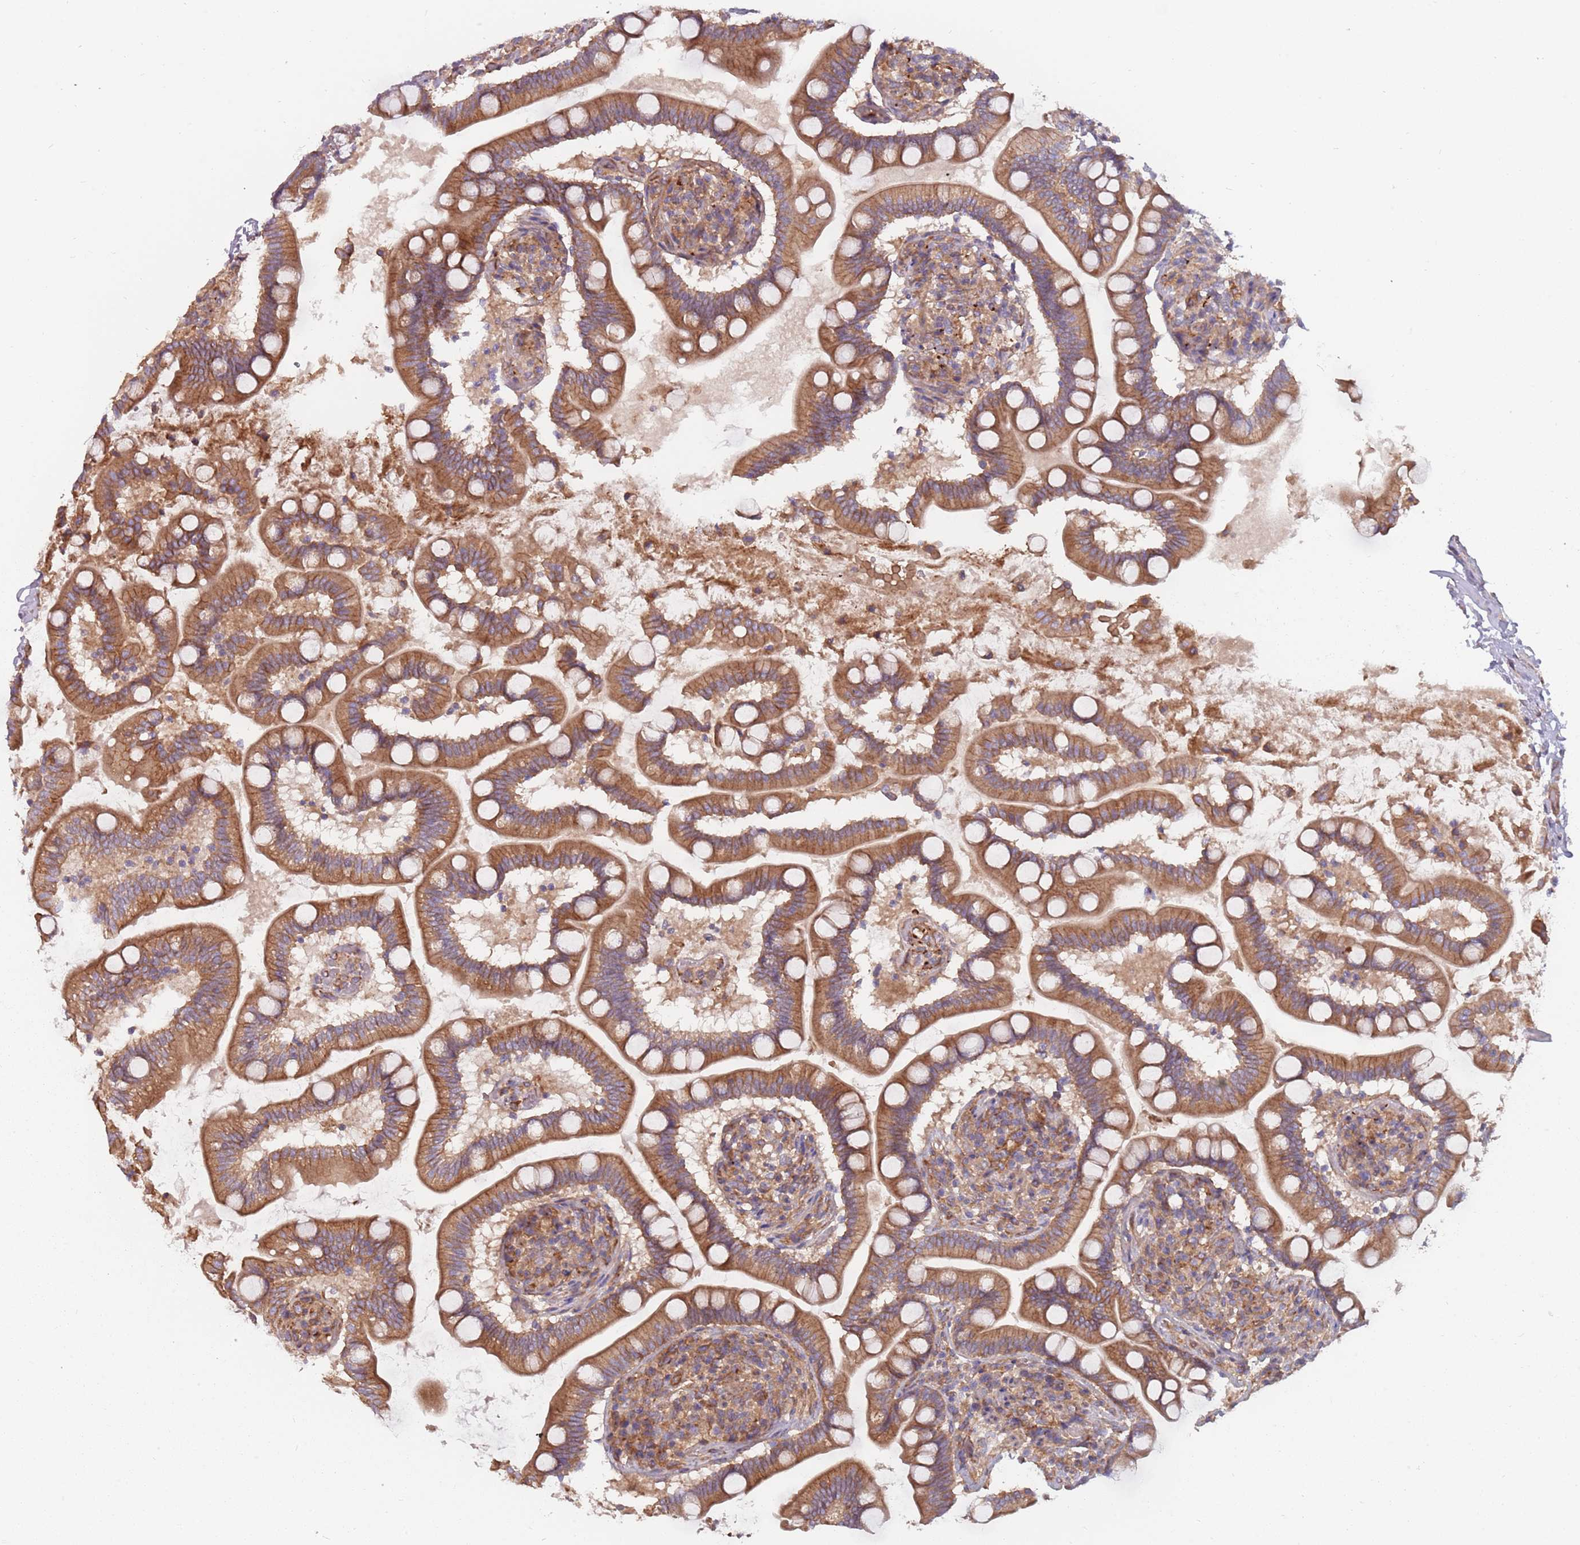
{"staining": {"intensity": "moderate", "quantity": ">75%", "location": "cytoplasmic/membranous"}, "tissue": "small intestine", "cell_type": "Glandular cells", "image_type": "normal", "snomed": [{"axis": "morphology", "description": "Normal tissue, NOS"}, {"axis": "topography", "description": "Small intestine"}], "caption": "Approximately >75% of glandular cells in unremarkable human small intestine exhibit moderate cytoplasmic/membranous protein staining as visualized by brown immunohistochemical staining.", "gene": "SPDL1", "patient": {"sex": "female", "age": 64}}